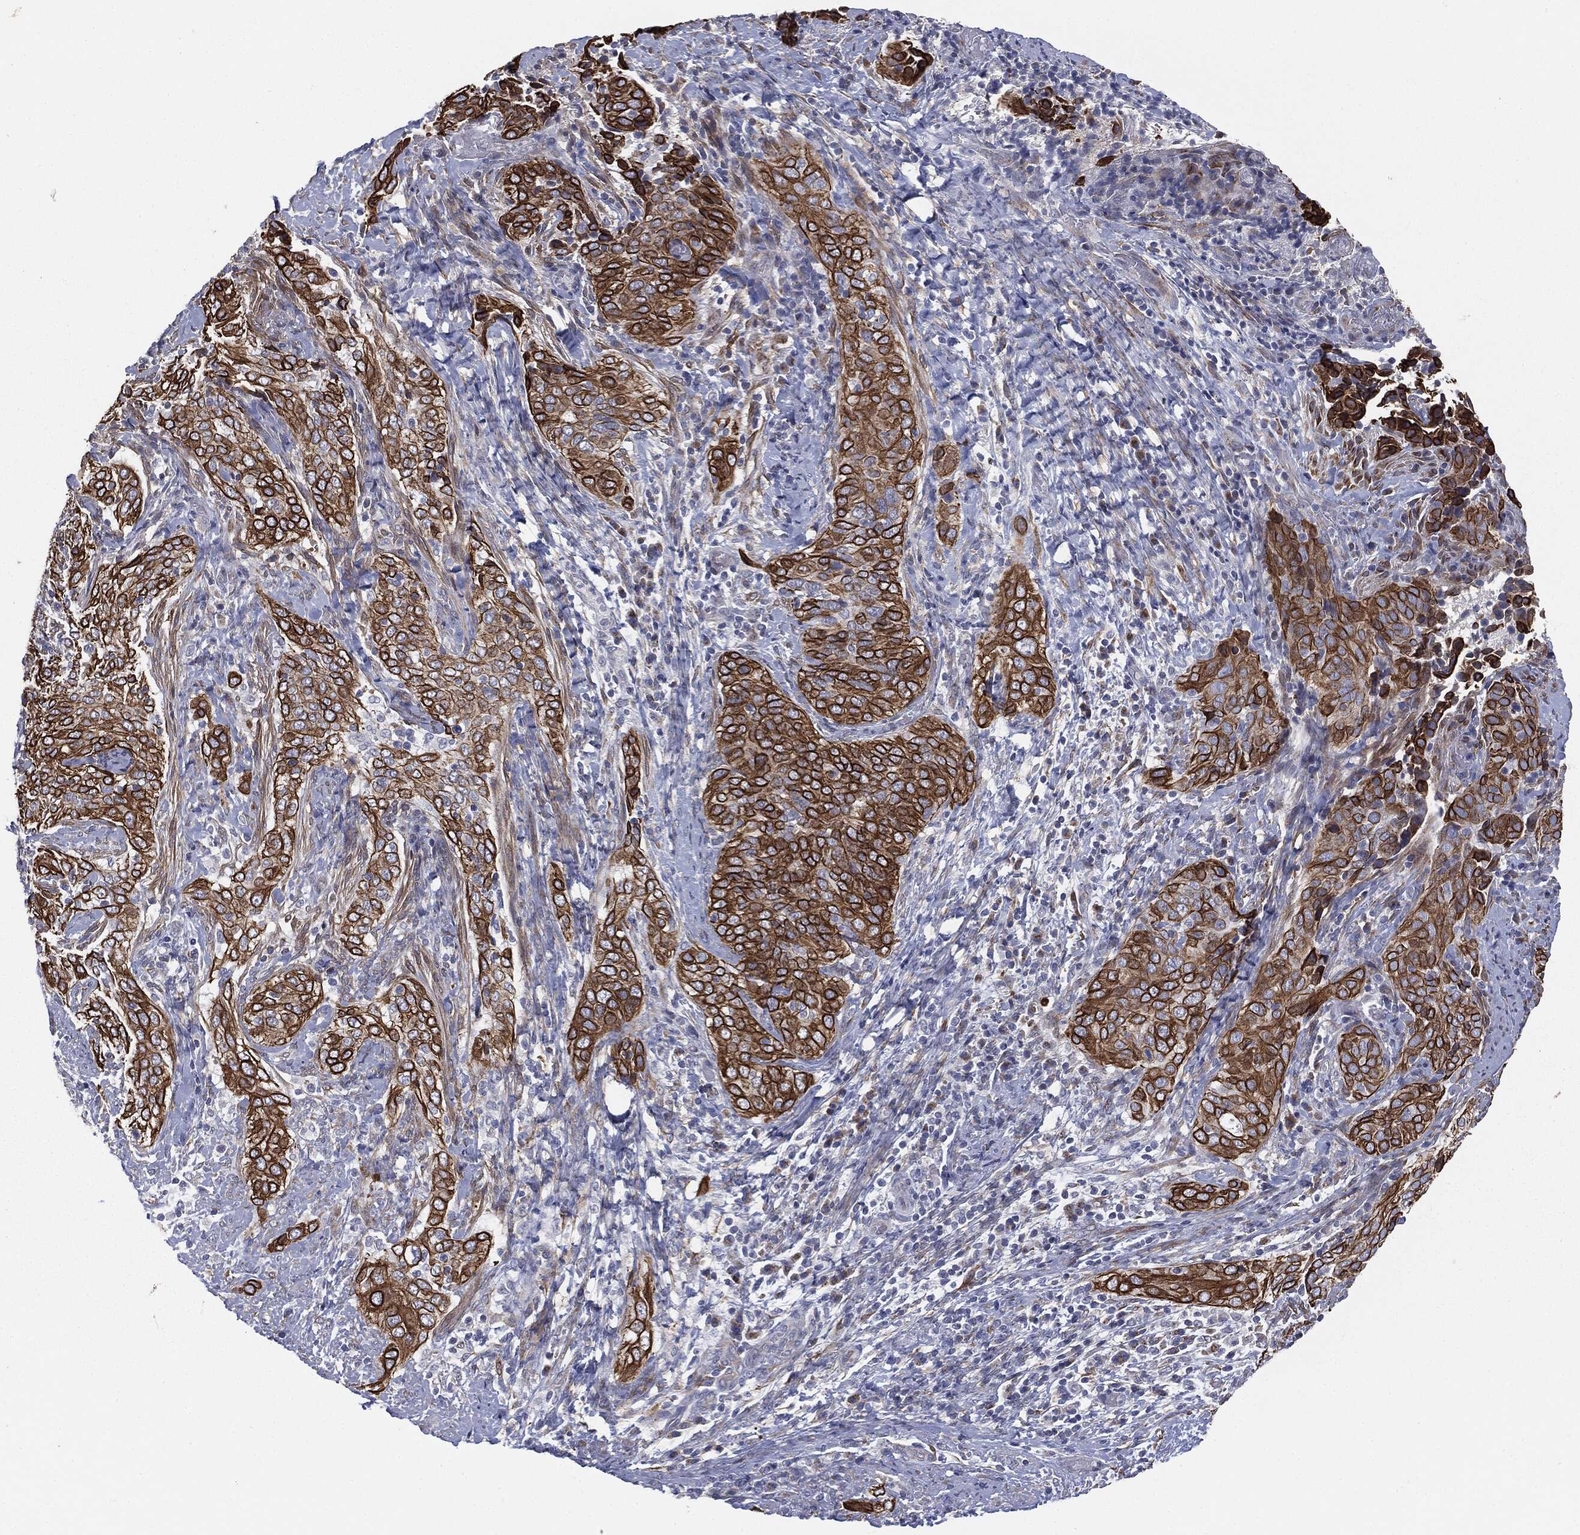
{"staining": {"intensity": "strong", "quantity": ">75%", "location": "cytoplasmic/membranous"}, "tissue": "cervical cancer", "cell_type": "Tumor cells", "image_type": "cancer", "snomed": [{"axis": "morphology", "description": "Squamous cell carcinoma, NOS"}, {"axis": "topography", "description": "Cervix"}], "caption": "DAB (3,3'-diaminobenzidine) immunohistochemical staining of cervical cancer displays strong cytoplasmic/membranous protein positivity in about >75% of tumor cells.", "gene": "KRT5", "patient": {"sex": "female", "age": 38}}